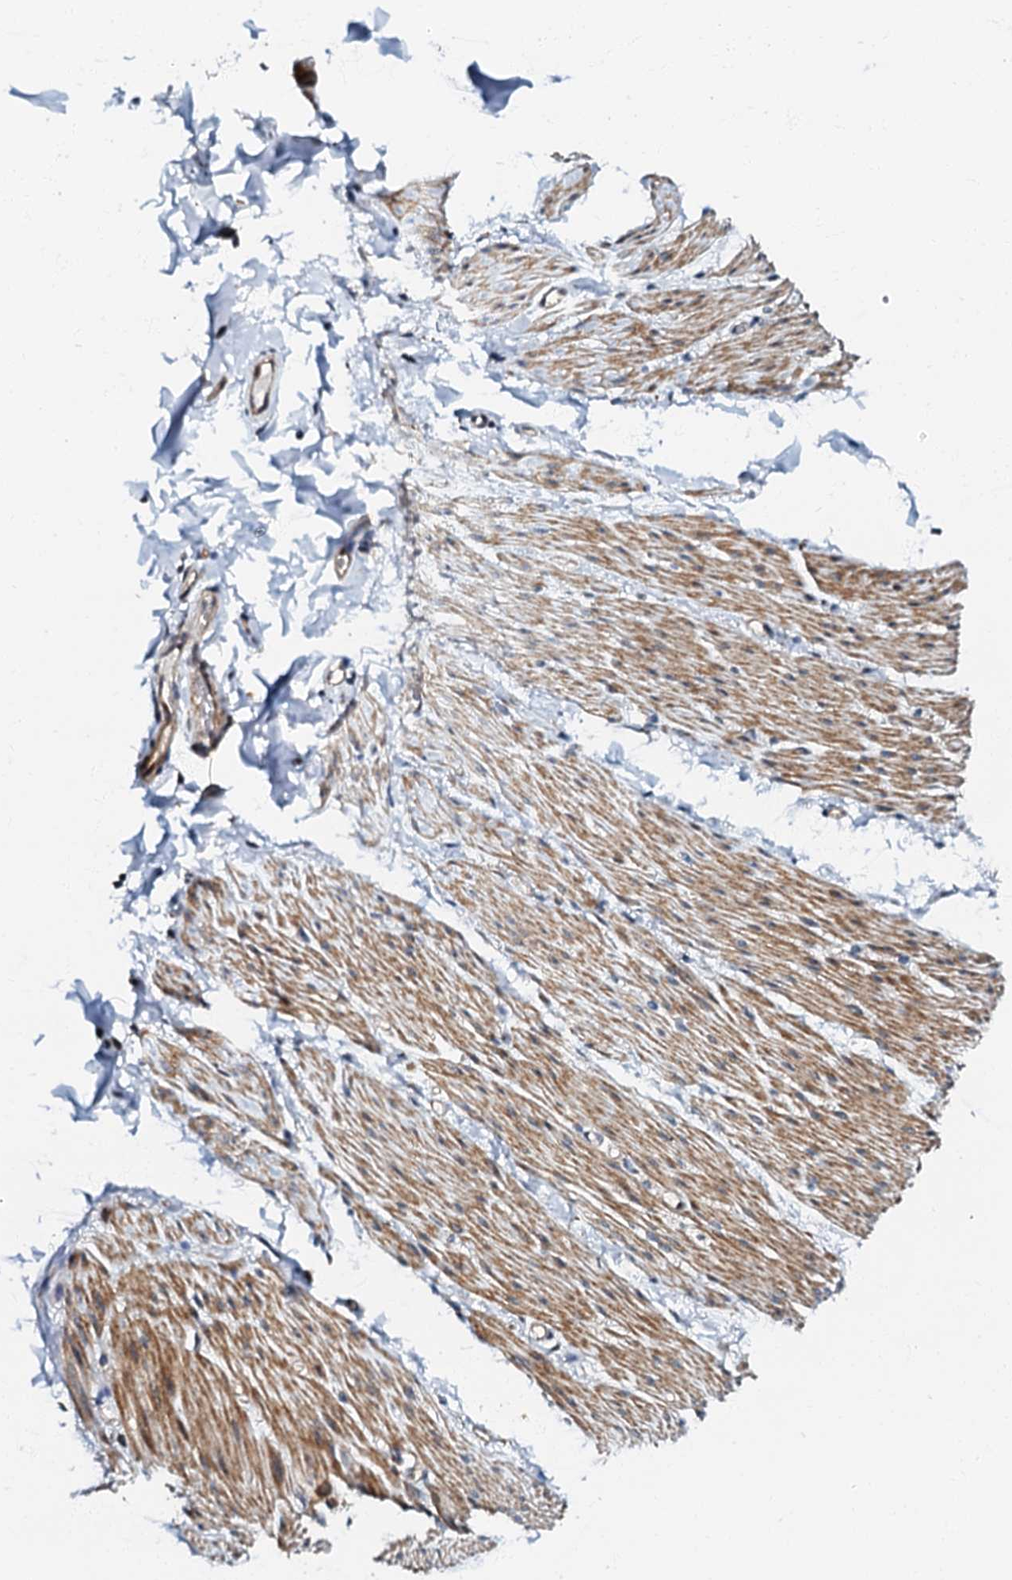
{"staining": {"intensity": "negative", "quantity": "none", "location": "none"}, "tissue": "adipose tissue", "cell_type": "Adipocytes", "image_type": "normal", "snomed": [{"axis": "morphology", "description": "Normal tissue, NOS"}, {"axis": "topography", "description": "Colon"}, {"axis": "topography", "description": "Peripheral nerve tissue"}], "caption": "This image is of normal adipose tissue stained with immunohistochemistry (IHC) to label a protein in brown with the nuclei are counter-stained blue. There is no positivity in adipocytes.", "gene": "OLAH", "patient": {"sex": "female", "age": 61}}